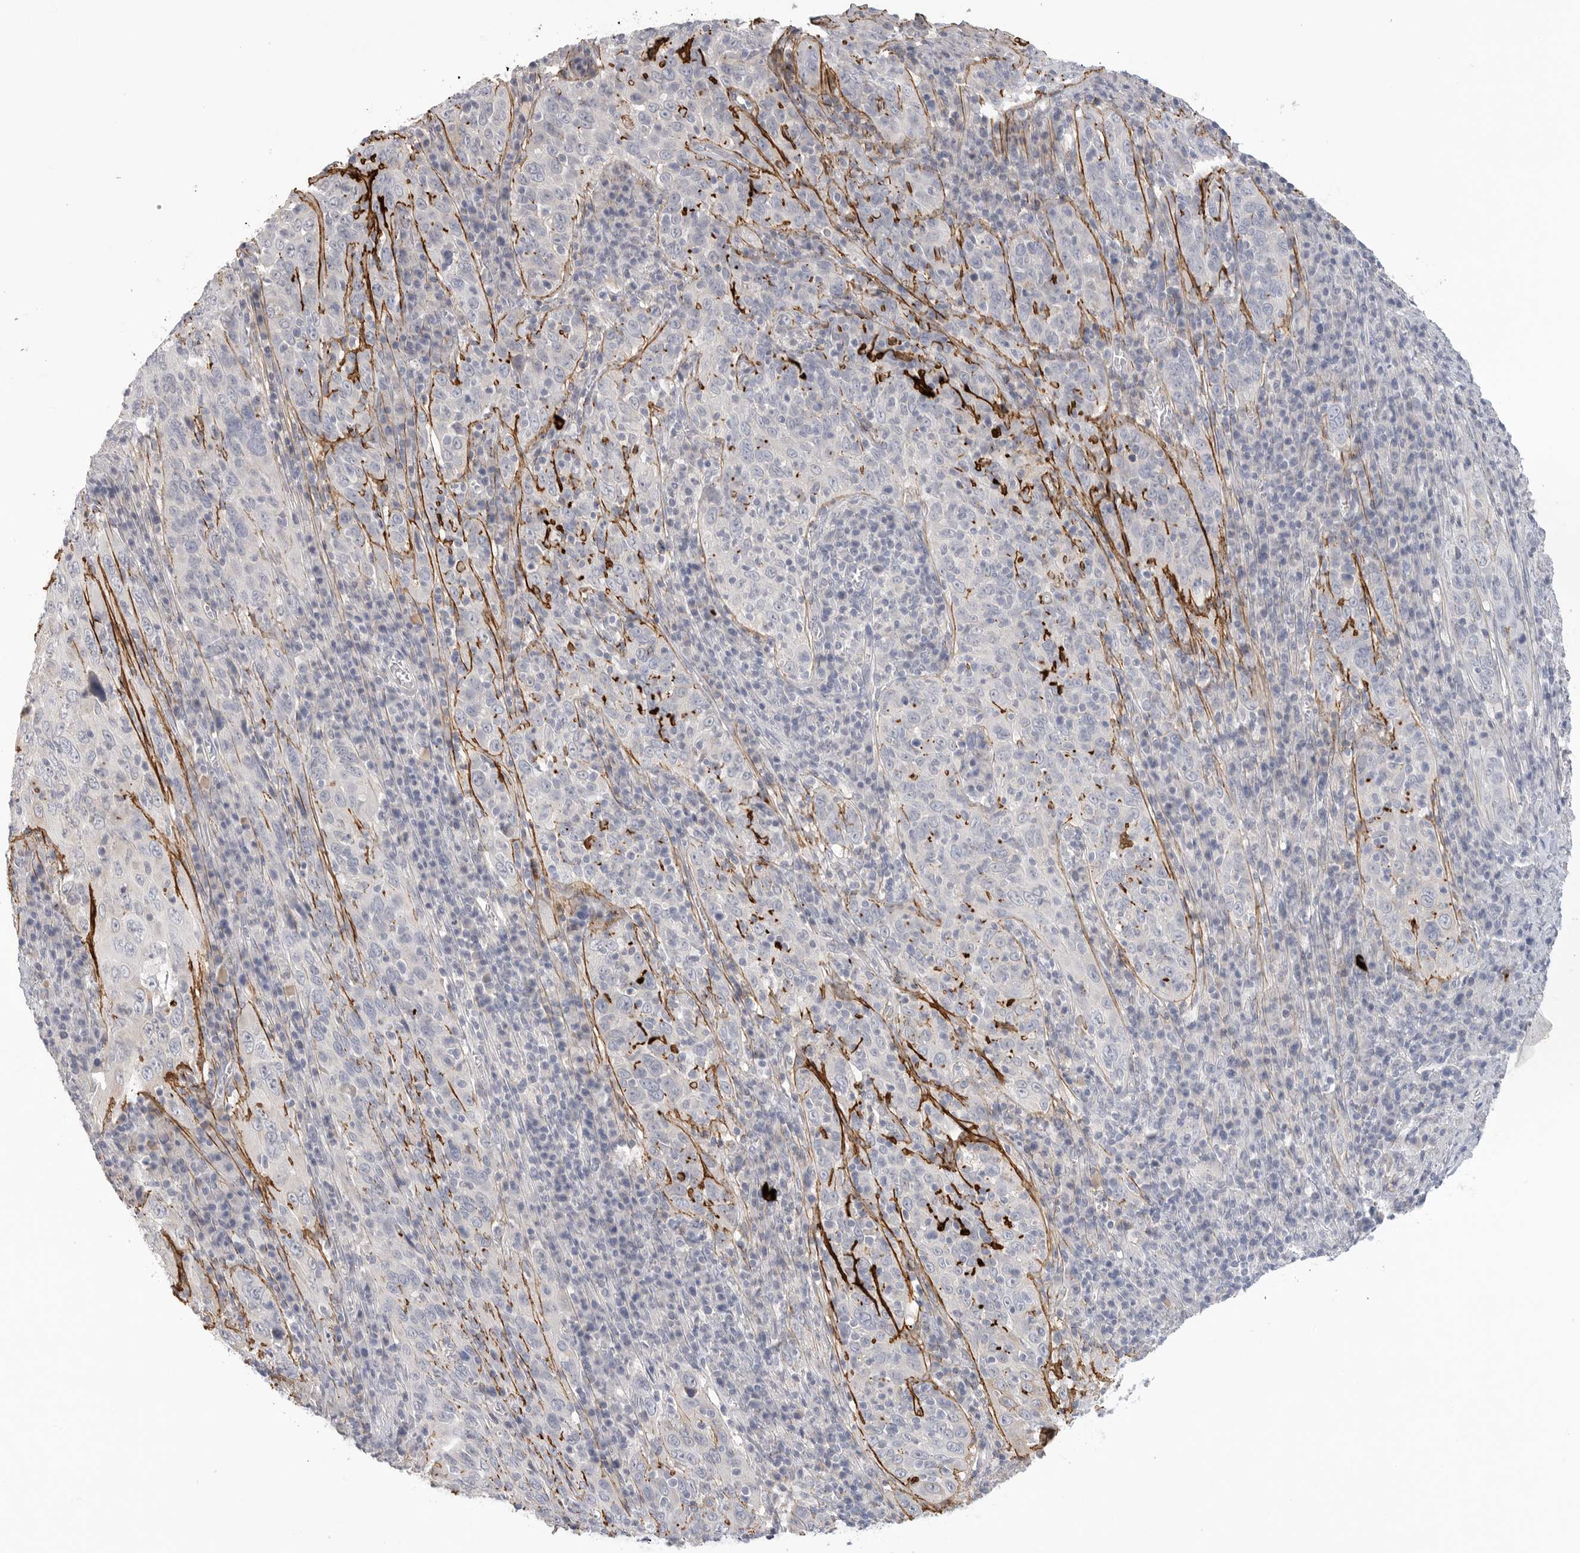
{"staining": {"intensity": "negative", "quantity": "none", "location": "none"}, "tissue": "cervical cancer", "cell_type": "Tumor cells", "image_type": "cancer", "snomed": [{"axis": "morphology", "description": "Squamous cell carcinoma, NOS"}, {"axis": "topography", "description": "Cervix"}], "caption": "IHC micrograph of cervical squamous cell carcinoma stained for a protein (brown), which demonstrates no positivity in tumor cells.", "gene": "FBN2", "patient": {"sex": "female", "age": 46}}